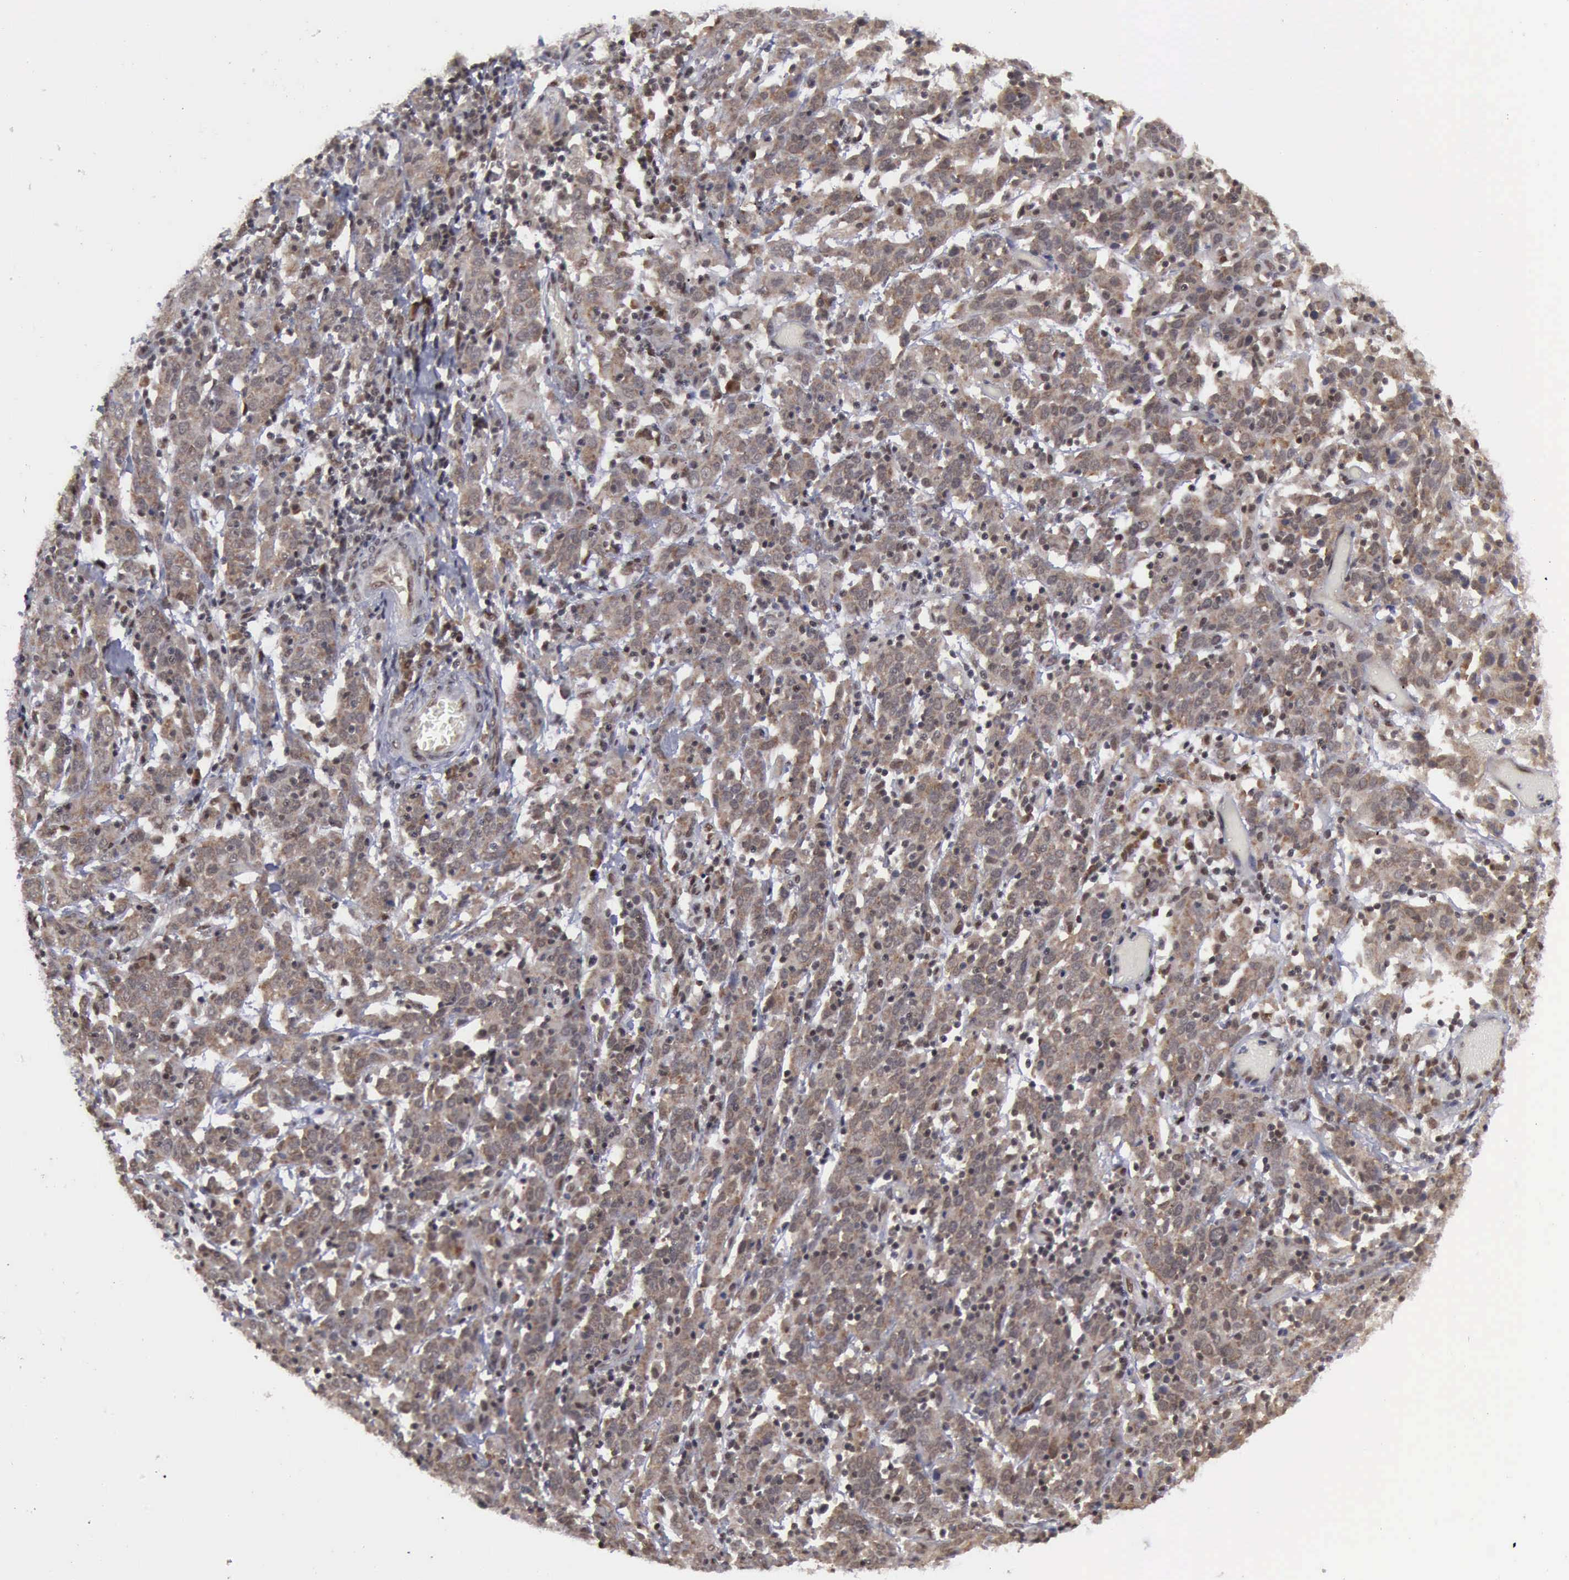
{"staining": {"intensity": "weak", "quantity": ">75%", "location": "cytoplasmic/membranous"}, "tissue": "cervical cancer", "cell_type": "Tumor cells", "image_type": "cancer", "snomed": [{"axis": "morphology", "description": "Normal tissue, NOS"}, {"axis": "morphology", "description": "Squamous cell carcinoma, NOS"}, {"axis": "topography", "description": "Cervix"}], "caption": "DAB (3,3'-diaminobenzidine) immunohistochemical staining of cervical cancer reveals weak cytoplasmic/membranous protein staining in approximately >75% of tumor cells. The staining was performed using DAB (3,3'-diaminobenzidine) to visualize the protein expression in brown, while the nuclei were stained in blue with hematoxylin (Magnification: 20x).", "gene": "RTCB", "patient": {"sex": "female", "age": 67}}